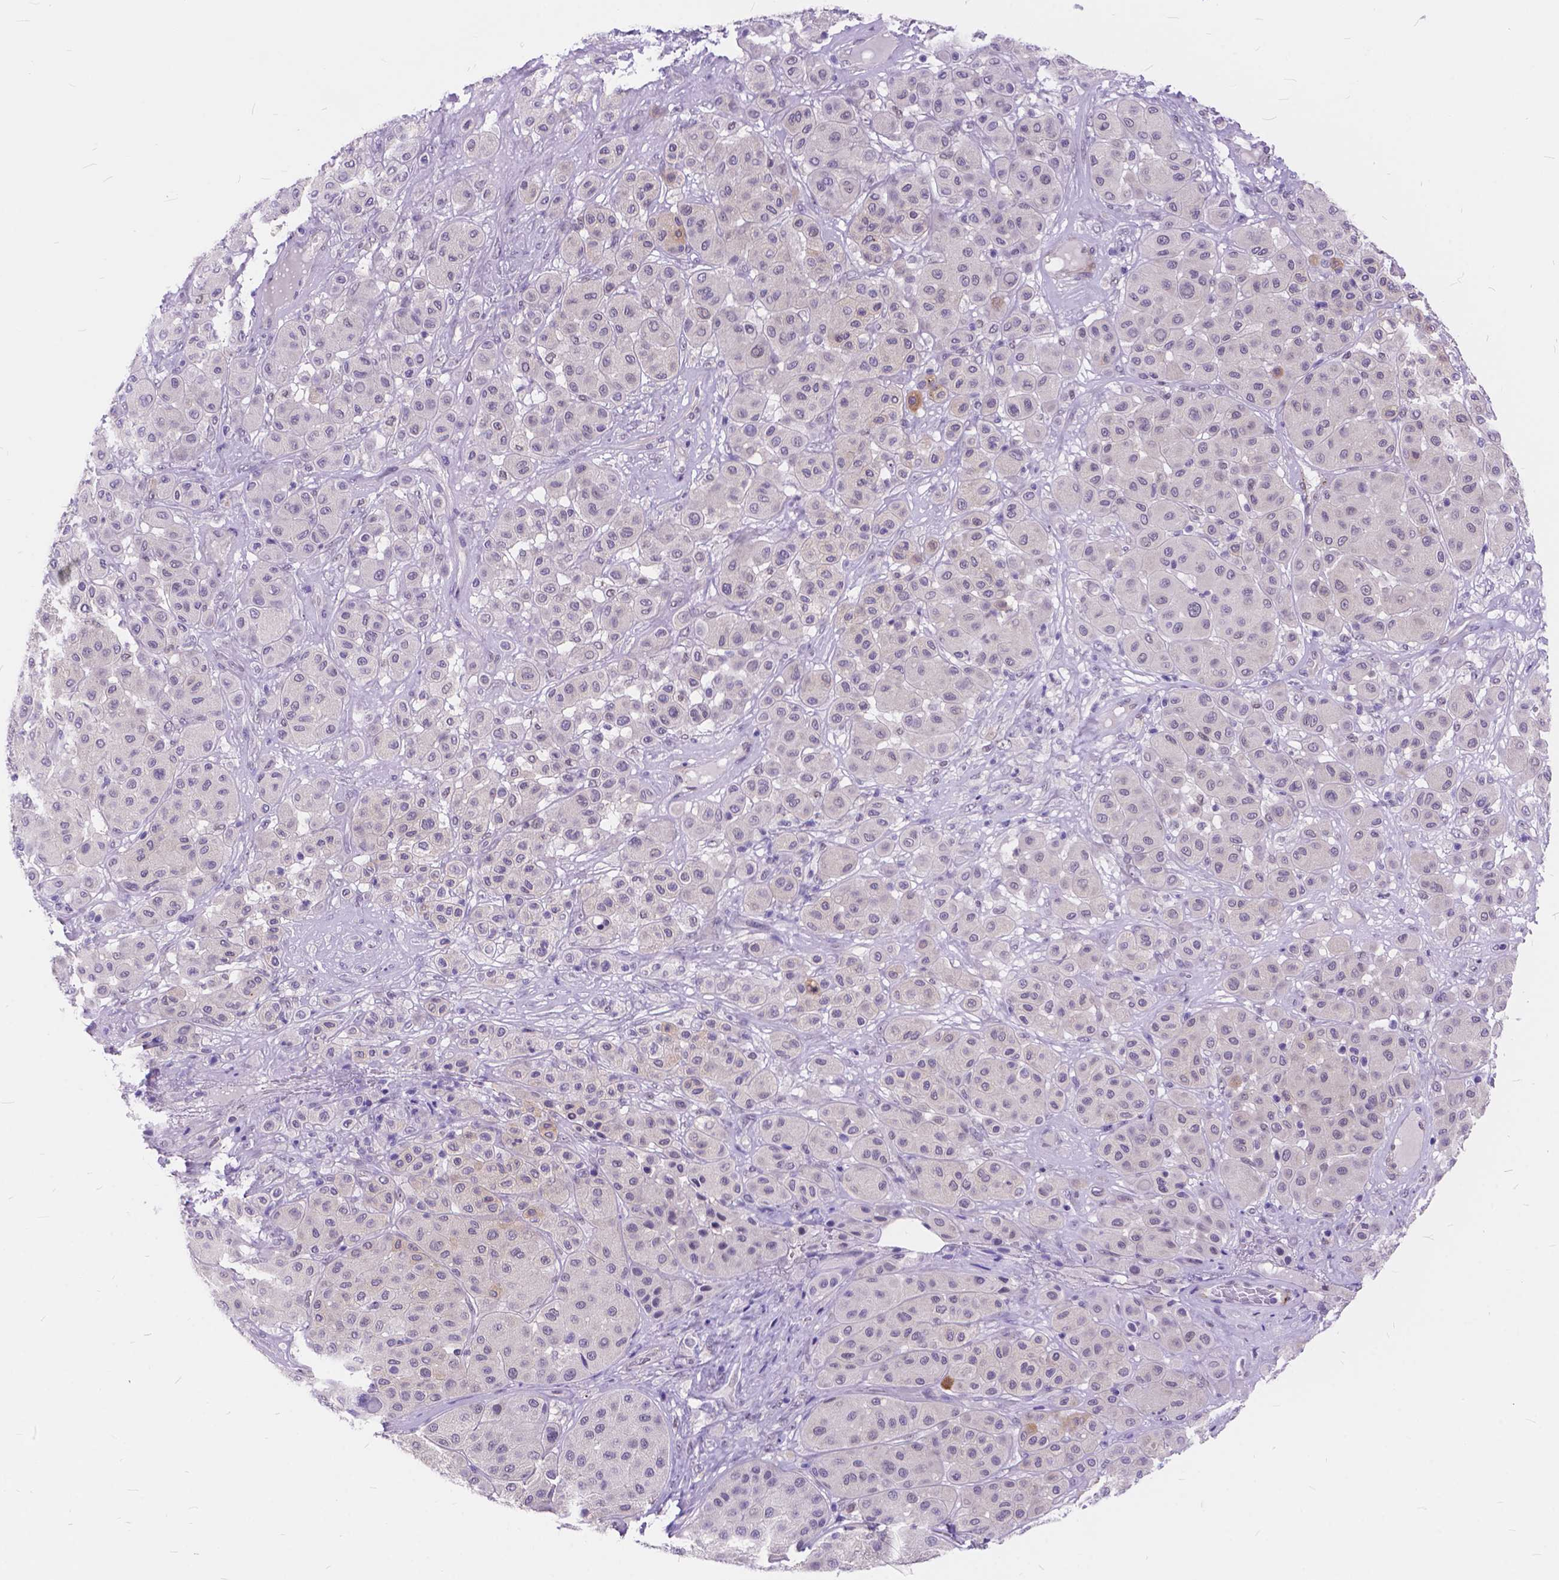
{"staining": {"intensity": "negative", "quantity": "none", "location": "none"}, "tissue": "melanoma", "cell_type": "Tumor cells", "image_type": "cancer", "snomed": [{"axis": "morphology", "description": "Malignant melanoma, Metastatic site"}, {"axis": "topography", "description": "Smooth muscle"}], "caption": "This is an immunohistochemistry histopathology image of malignant melanoma (metastatic site). There is no staining in tumor cells.", "gene": "MAN2C1", "patient": {"sex": "male", "age": 41}}